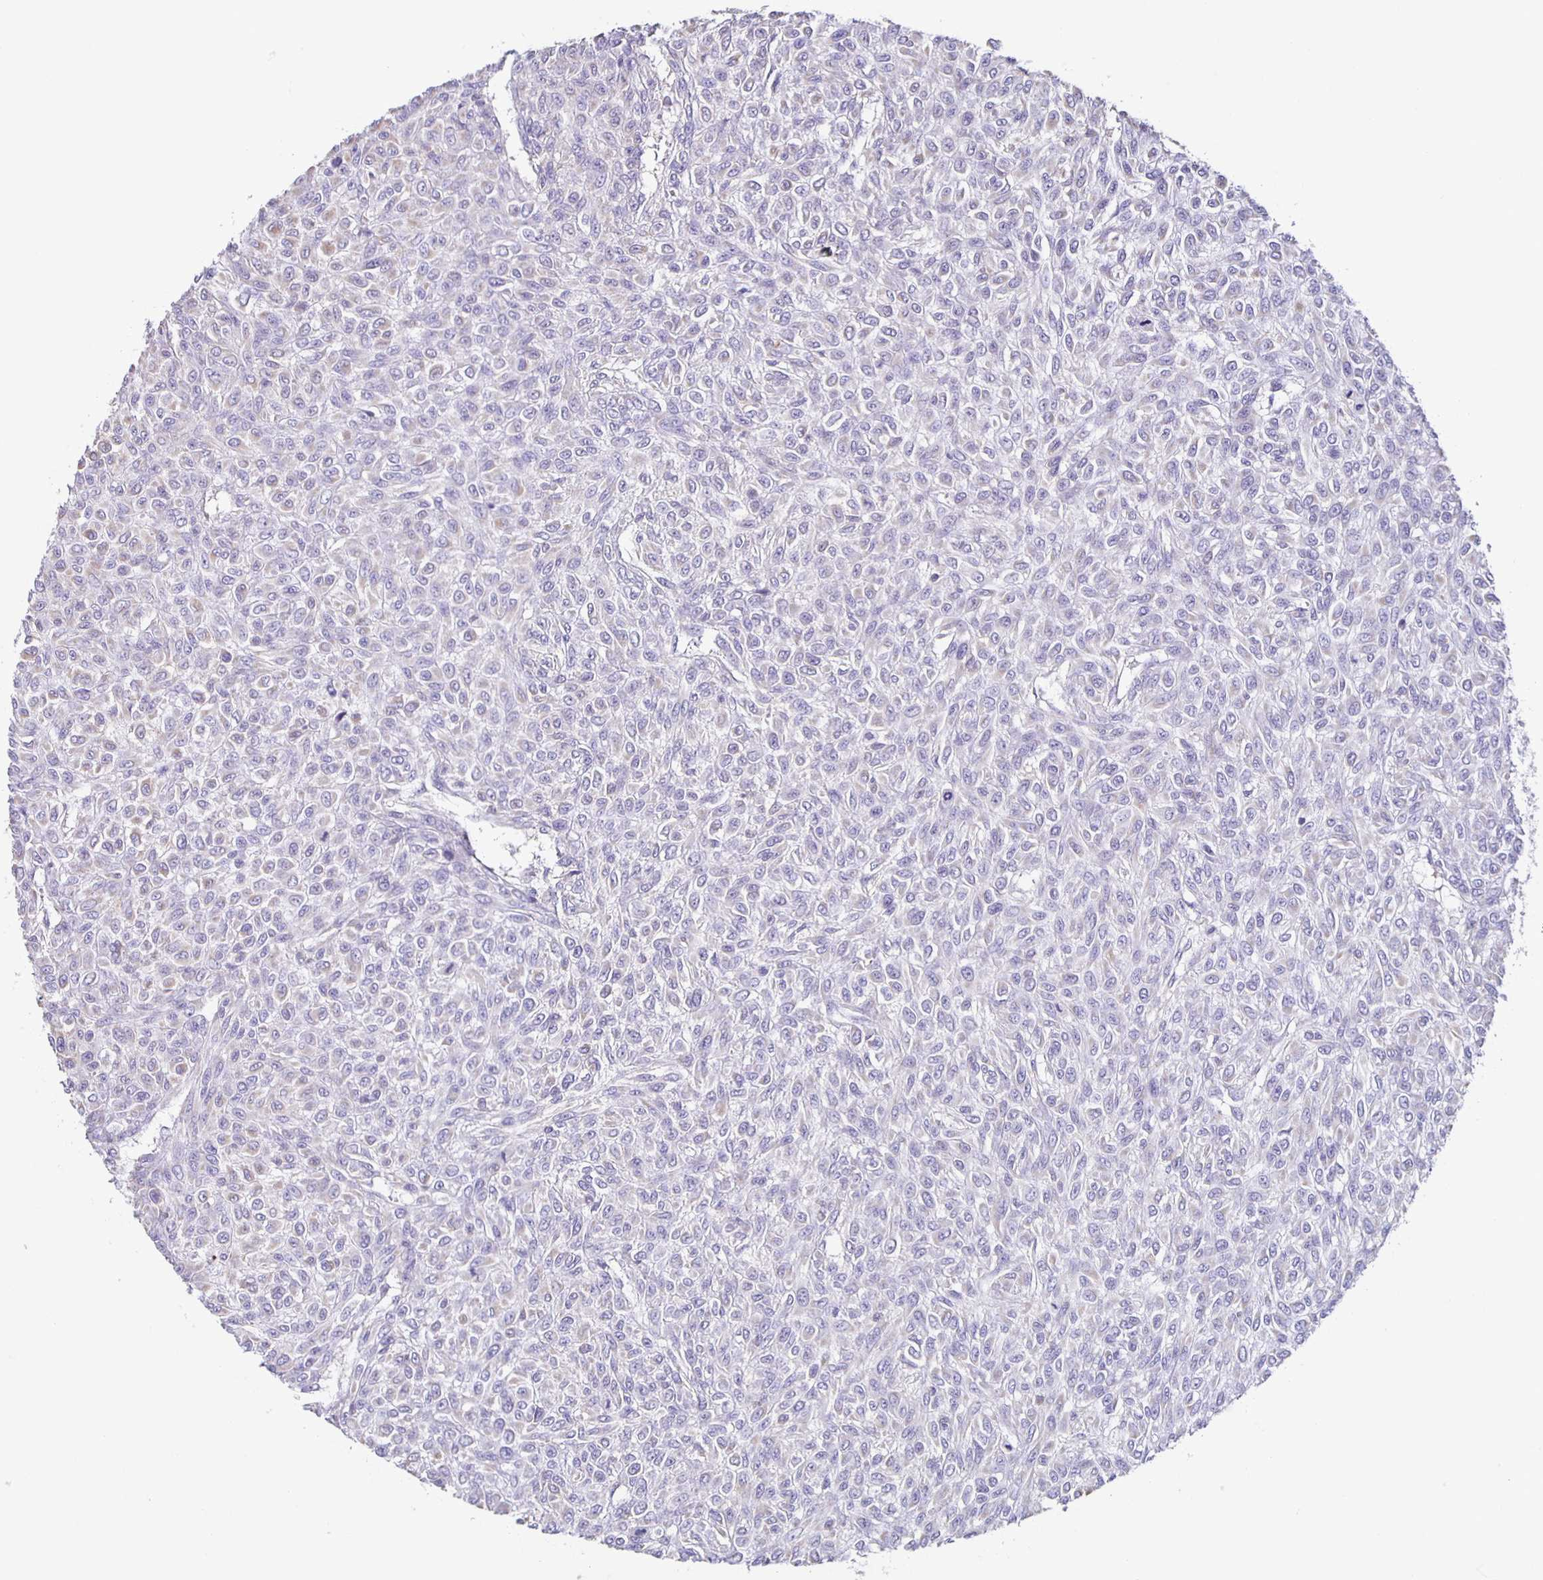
{"staining": {"intensity": "negative", "quantity": "none", "location": "none"}, "tissue": "renal cancer", "cell_type": "Tumor cells", "image_type": "cancer", "snomed": [{"axis": "morphology", "description": "Adenocarcinoma, NOS"}, {"axis": "topography", "description": "Kidney"}], "caption": "Immunohistochemical staining of renal cancer shows no significant expression in tumor cells. (DAB immunohistochemistry with hematoxylin counter stain).", "gene": "TPPP", "patient": {"sex": "male", "age": 58}}